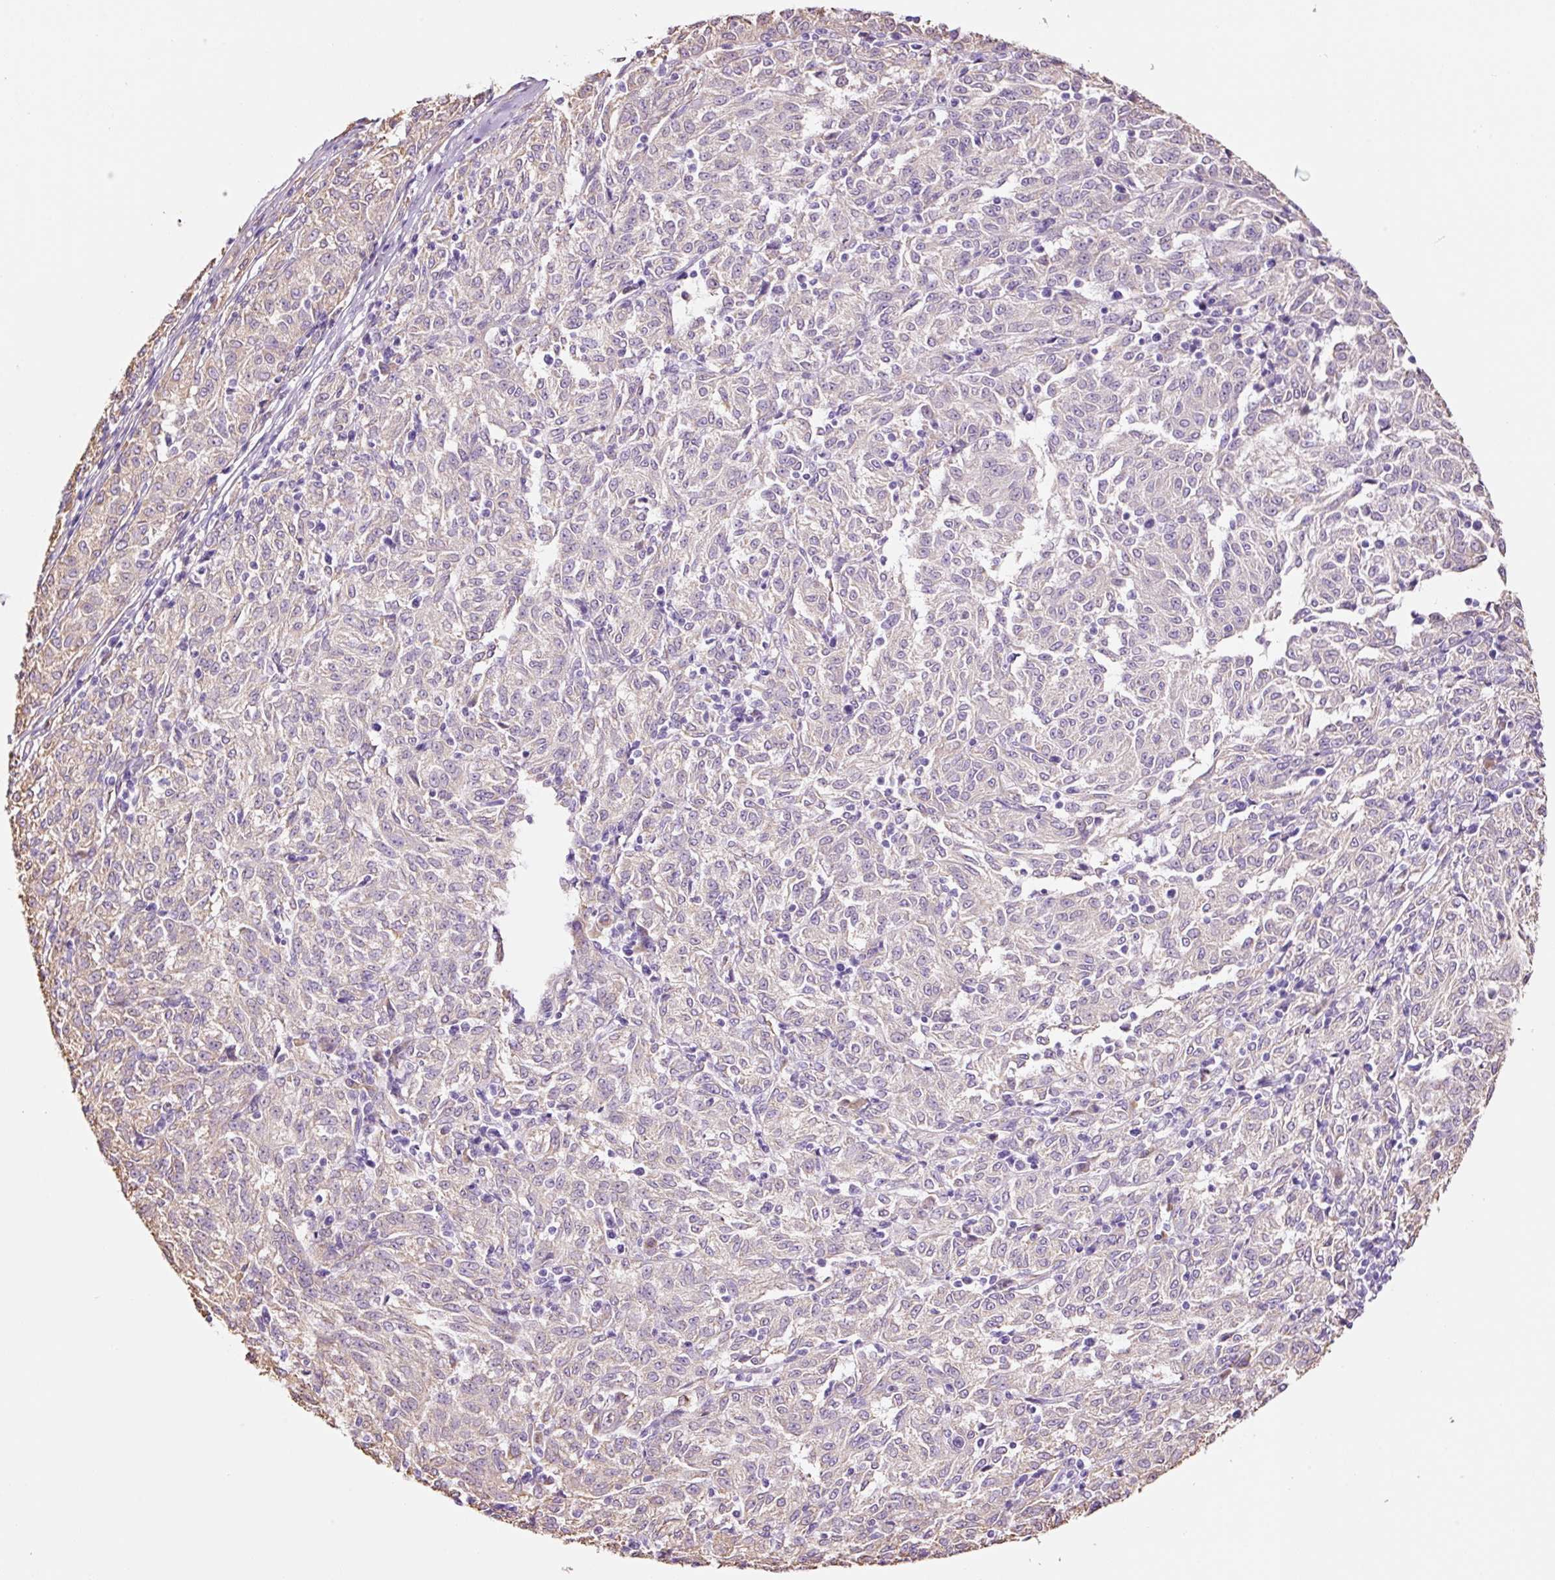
{"staining": {"intensity": "weak", "quantity": "<25%", "location": "cytoplasmic/membranous"}, "tissue": "melanoma", "cell_type": "Tumor cells", "image_type": "cancer", "snomed": [{"axis": "morphology", "description": "Malignant melanoma, NOS"}, {"axis": "topography", "description": "Skin"}], "caption": "The immunohistochemistry (IHC) photomicrograph has no significant staining in tumor cells of melanoma tissue.", "gene": "GCG", "patient": {"sex": "female", "age": 72}}